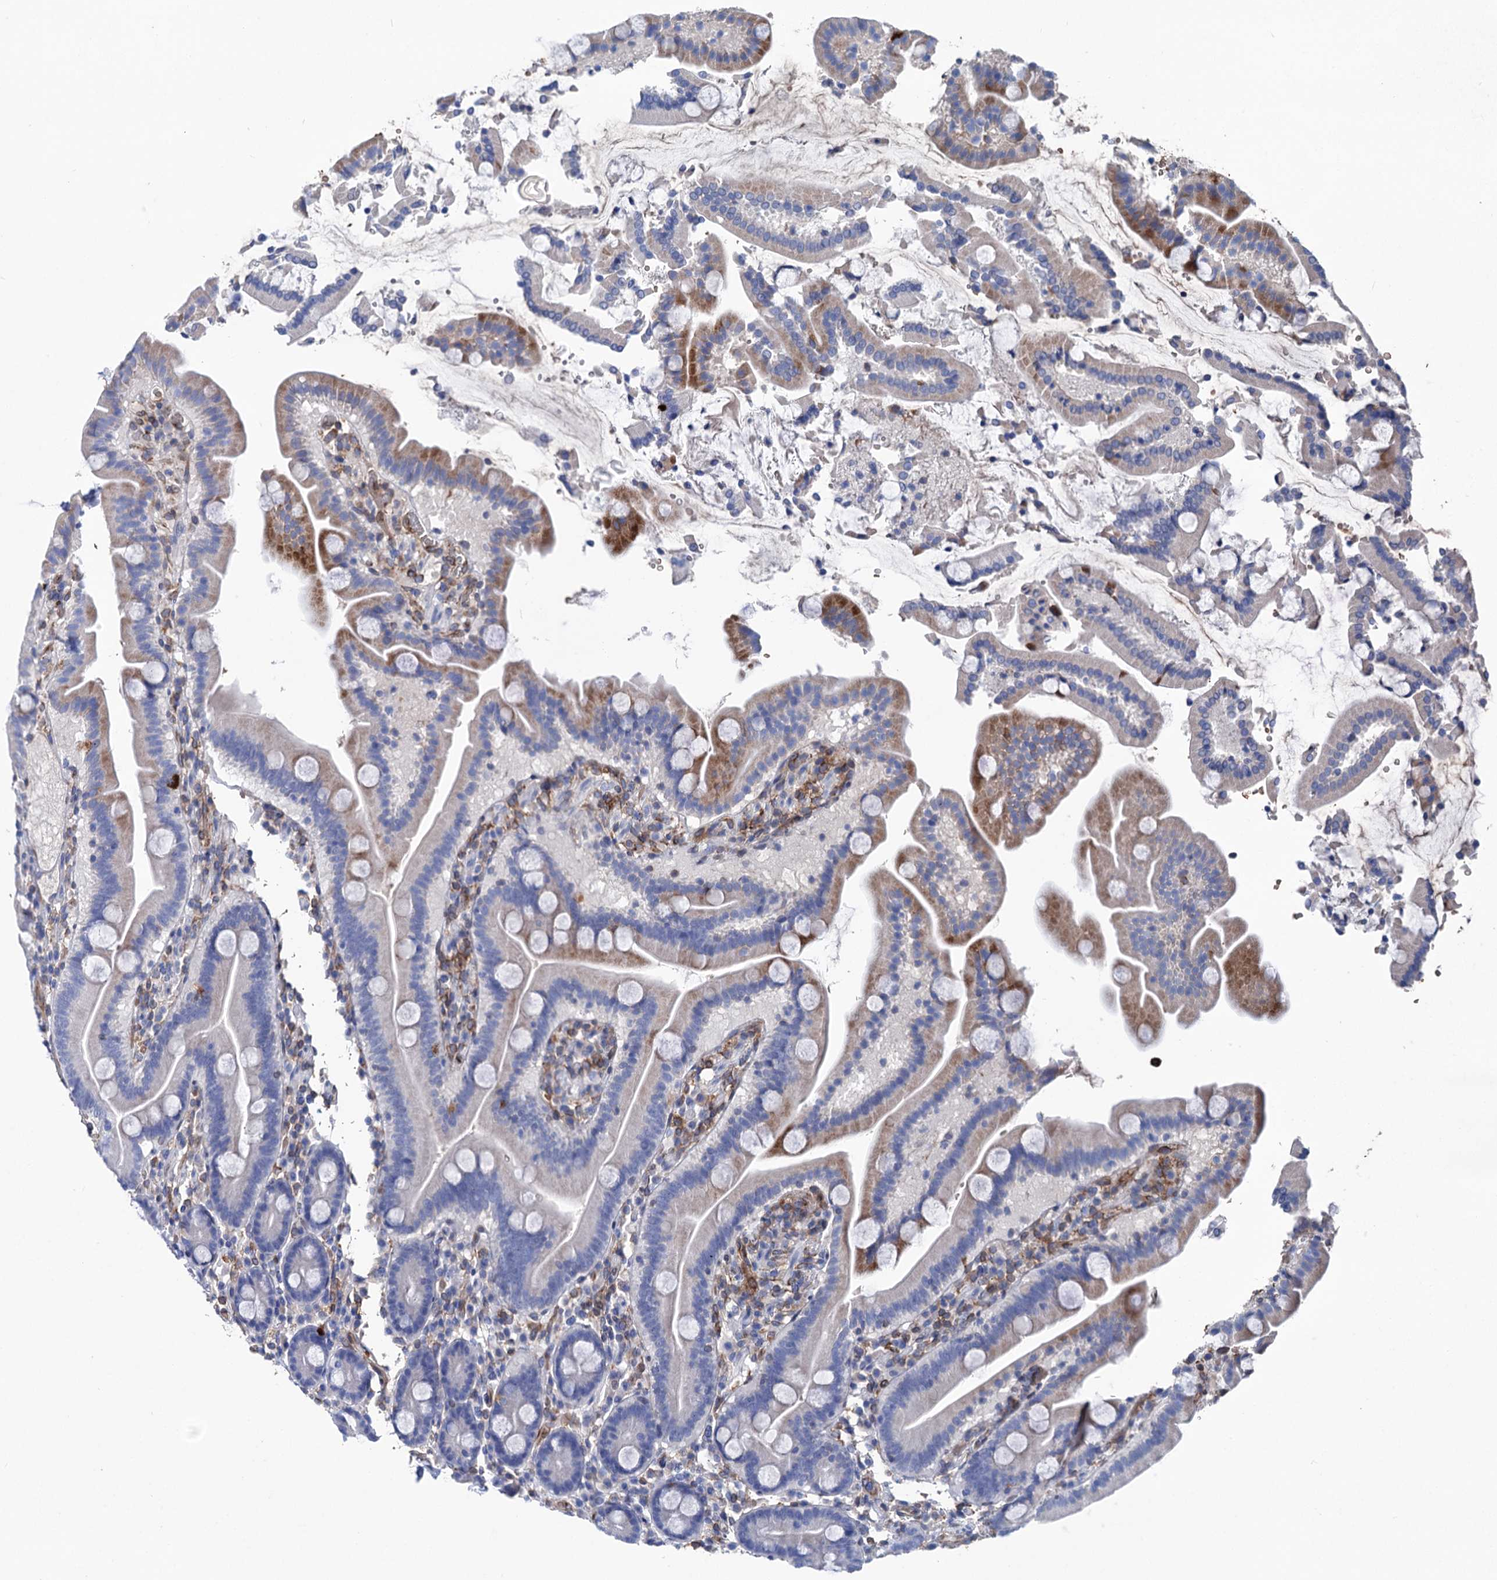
{"staining": {"intensity": "moderate", "quantity": "<25%", "location": "cytoplasmic/membranous"}, "tissue": "duodenum", "cell_type": "Glandular cells", "image_type": "normal", "snomed": [{"axis": "morphology", "description": "Normal tissue, NOS"}, {"axis": "topography", "description": "Duodenum"}], "caption": "Immunohistochemistry of unremarkable duodenum exhibits low levels of moderate cytoplasmic/membranous positivity in approximately <25% of glandular cells. The protein is stained brown, and the nuclei are stained in blue (DAB IHC with brightfield microscopy, high magnification).", "gene": "STING1", "patient": {"sex": "male", "age": 55}}